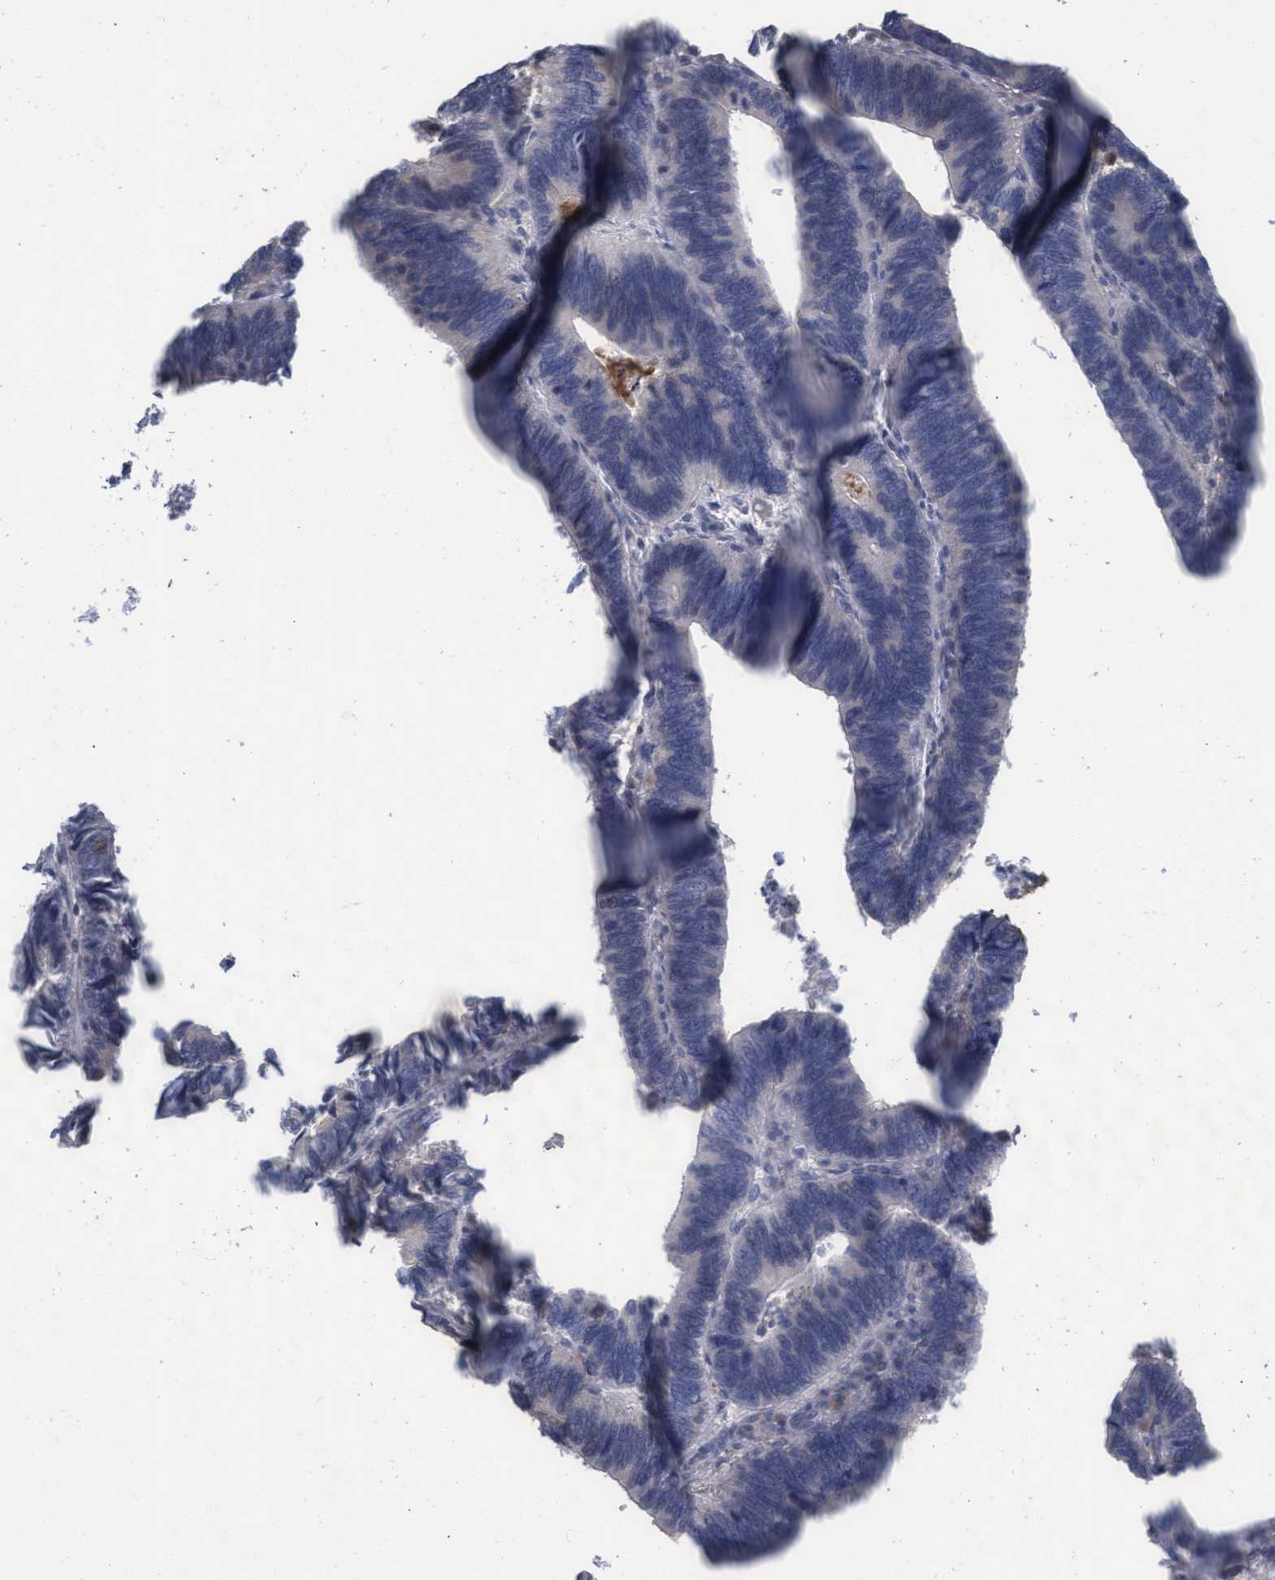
{"staining": {"intensity": "negative", "quantity": "none", "location": "none"}, "tissue": "colorectal cancer", "cell_type": "Tumor cells", "image_type": "cancer", "snomed": [{"axis": "morphology", "description": "Adenocarcinoma, NOS"}, {"axis": "topography", "description": "Colon"}], "caption": "Adenocarcinoma (colorectal) was stained to show a protein in brown. There is no significant positivity in tumor cells.", "gene": "KCNC2", "patient": {"sex": "male", "age": 72}}